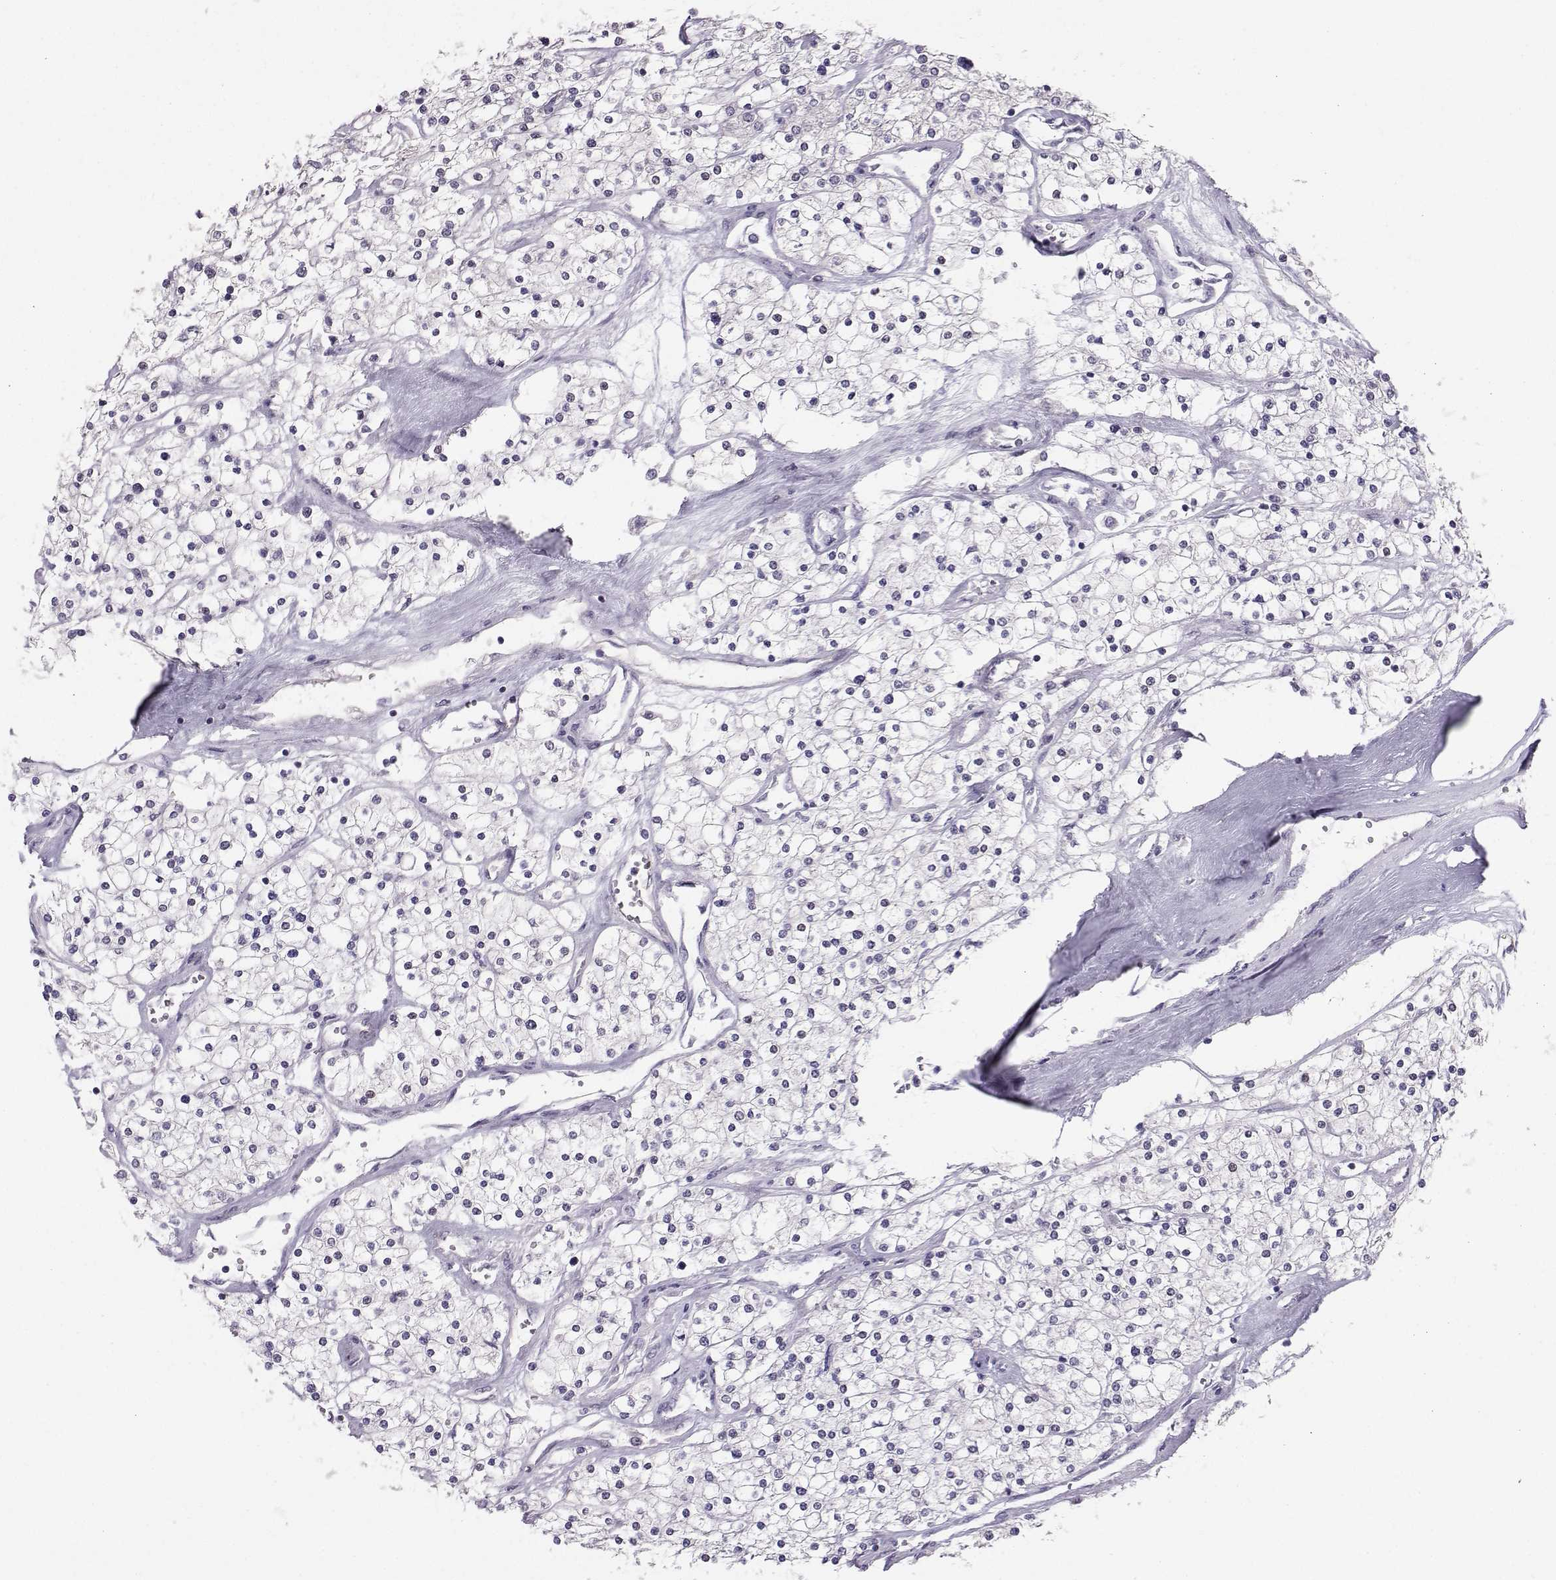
{"staining": {"intensity": "negative", "quantity": "none", "location": "none"}, "tissue": "renal cancer", "cell_type": "Tumor cells", "image_type": "cancer", "snomed": [{"axis": "morphology", "description": "Adenocarcinoma, NOS"}, {"axis": "topography", "description": "Kidney"}], "caption": "Immunohistochemistry of human adenocarcinoma (renal) shows no staining in tumor cells.", "gene": "DNAAF1", "patient": {"sex": "male", "age": 80}}